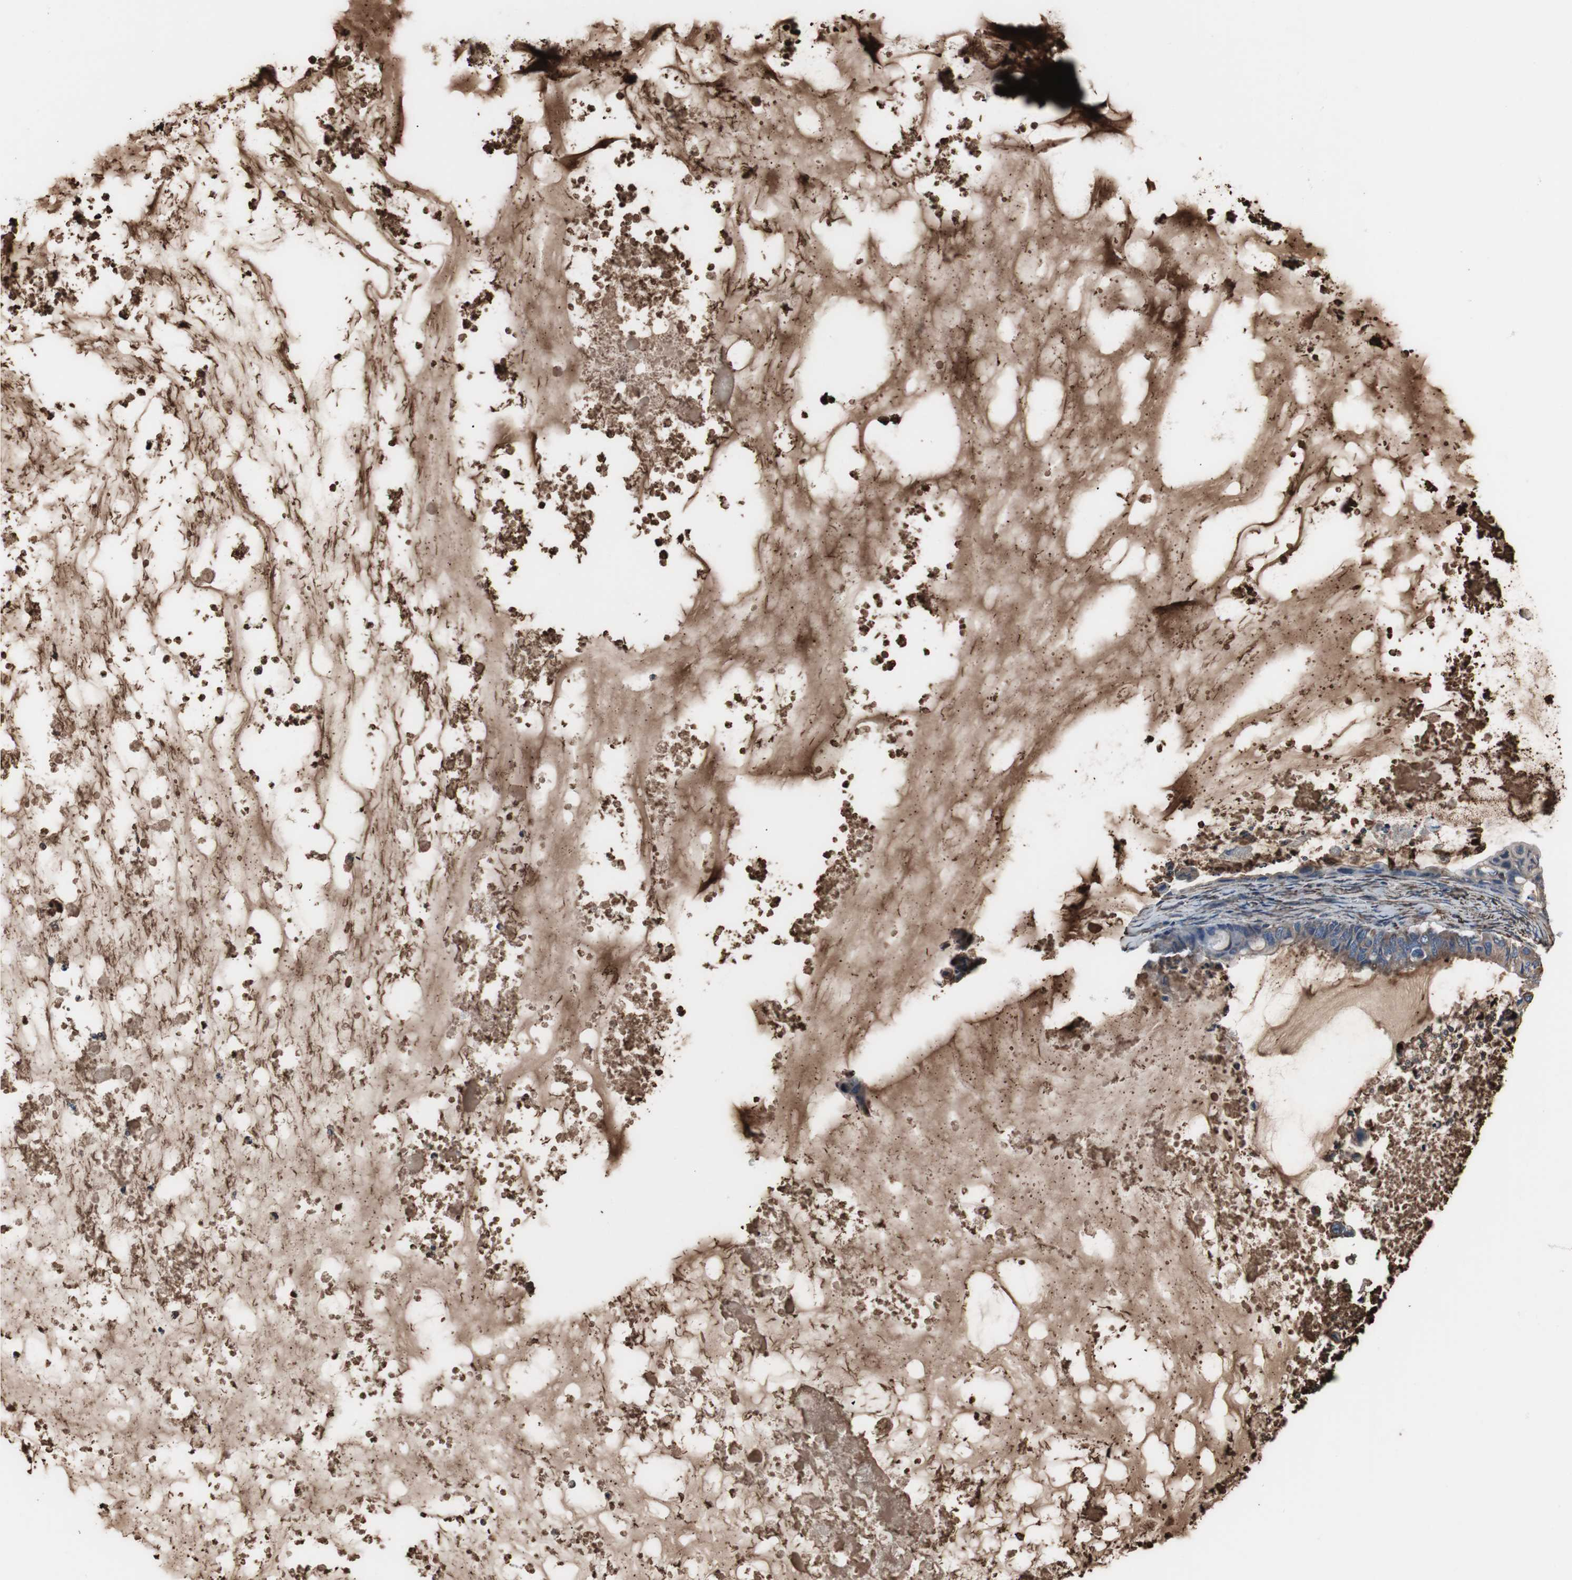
{"staining": {"intensity": "moderate", "quantity": ">75%", "location": "cytoplasmic/membranous"}, "tissue": "ovarian cancer", "cell_type": "Tumor cells", "image_type": "cancer", "snomed": [{"axis": "morphology", "description": "Cystadenocarcinoma, mucinous, NOS"}, {"axis": "topography", "description": "Ovary"}], "caption": "The histopathology image displays immunohistochemical staining of ovarian cancer (mucinous cystadenocarcinoma). There is moderate cytoplasmic/membranous staining is seen in about >75% of tumor cells. (DAB (3,3'-diaminobenzidine) = brown stain, brightfield microscopy at high magnification).", "gene": "CALU", "patient": {"sex": "female", "age": 80}}